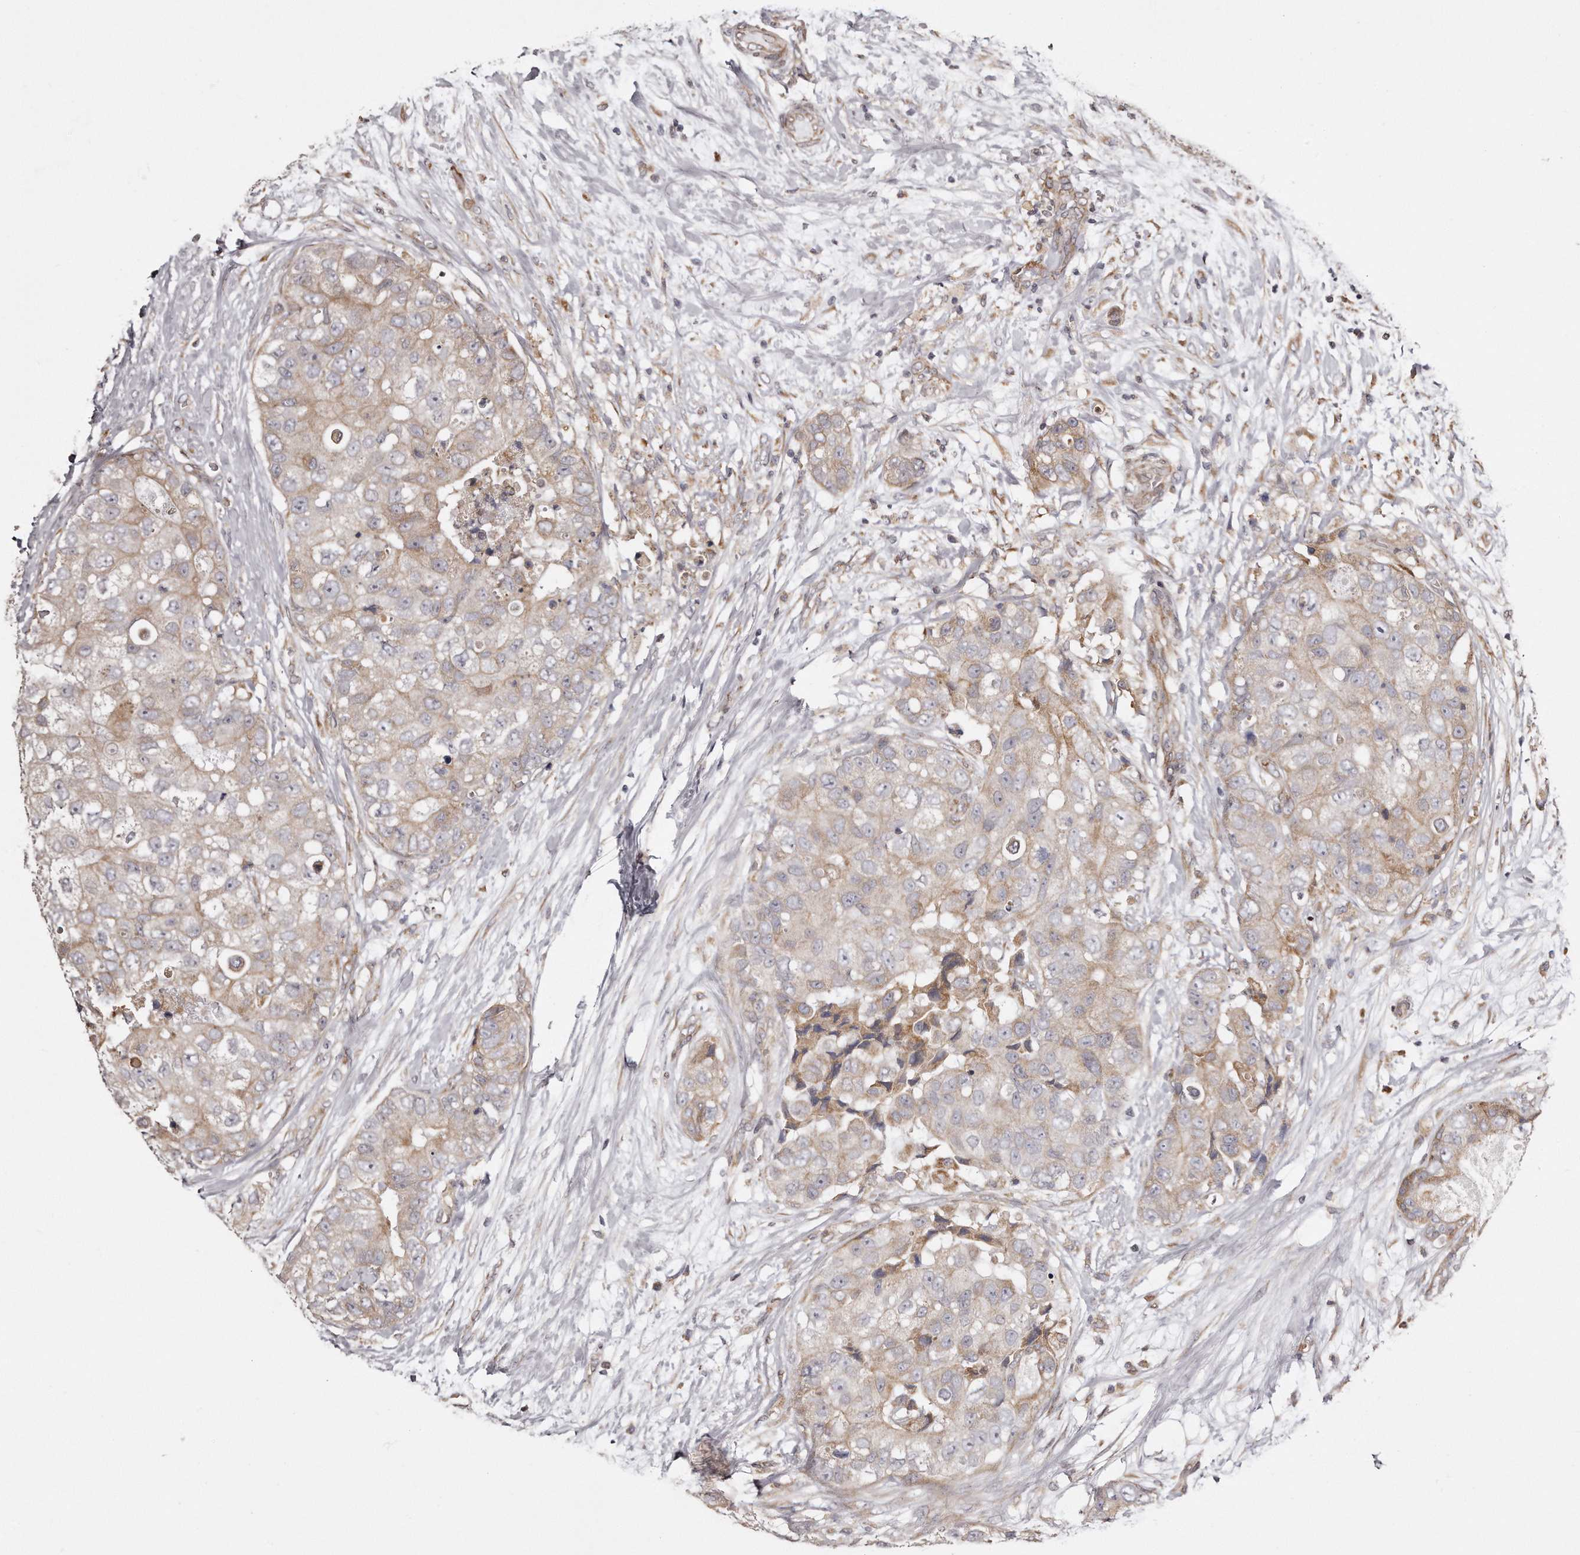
{"staining": {"intensity": "weak", "quantity": "25%-75%", "location": "cytoplasmic/membranous"}, "tissue": "breast cancer", "cell_type": "Tumor cells", "image_type": "cancer", "snomed": [{"axis": "morphology", "description": "Duct carcinoma"}, {"axis": "topography", "description": "Breast"}], "caption": "Protein staining of breast cancer (infiltrating ductal carcinoma) tissue demonstrates weak cytoplasmic/membranous expression in approximately 25%-75% of tumor cells.", "gene": "TRAPPC14", "patient": {"sex": "female", "age": 62}}